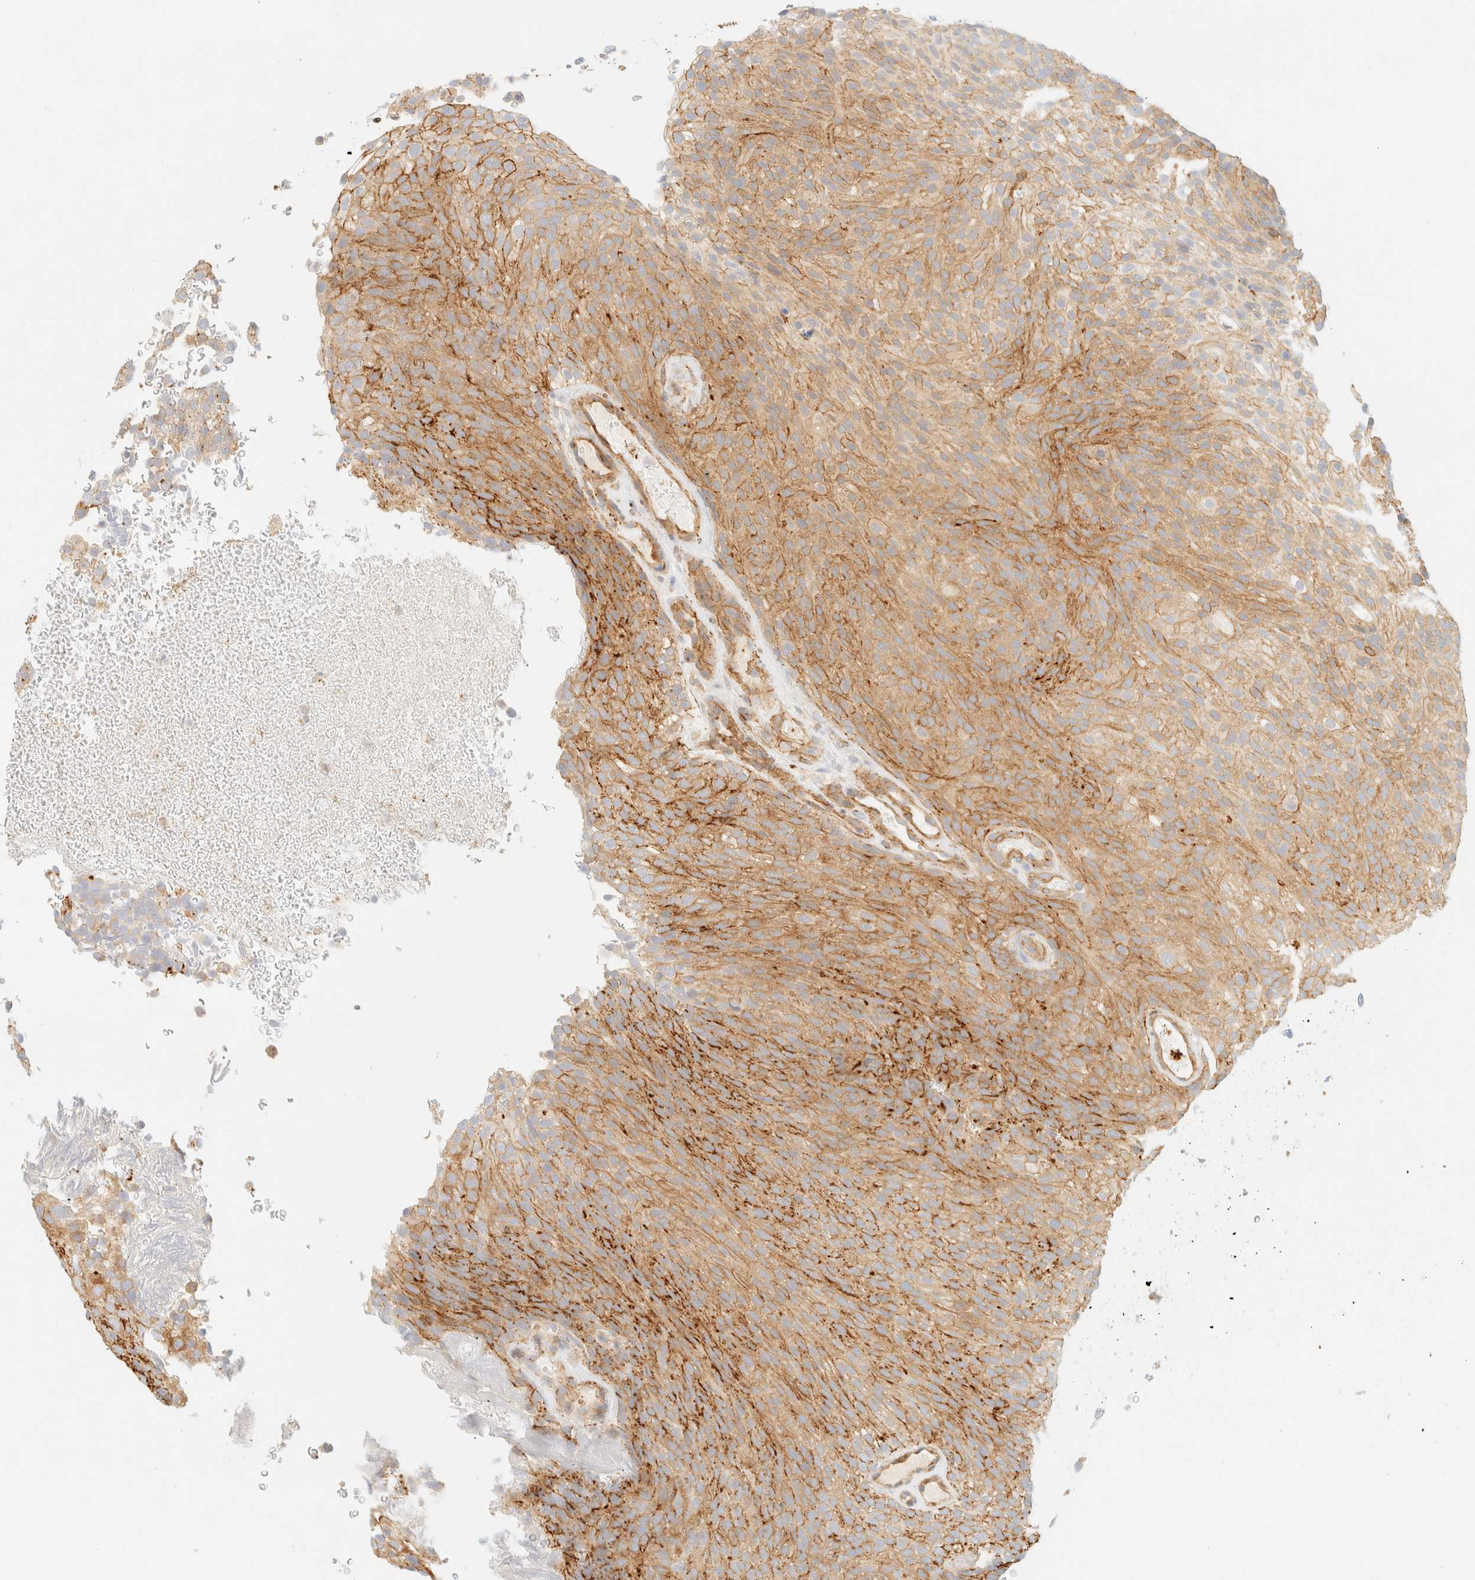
{"staining": {"intensity": "moderate", "quantity": ">75%", "location": "cytoplasmic/membranous"}, "tissue": "urothelial cancer", "cell_type": "Tumor cells", "image_type": "cancer", "snomed": [{"axis": "morphology", "description": "Urothelial carcinoma, Low grade"}, {"axis": "topography", "description": "Urinary bladder"}], "caption": "Immunohistochemistry of urothelial cancer demonstrates medium levels of moderate cytoplasmic/membranous positivity in approximately >75% of tumor cells.", "gene": "OTOP2", "patient": {"sex": "male", "age": 78}}